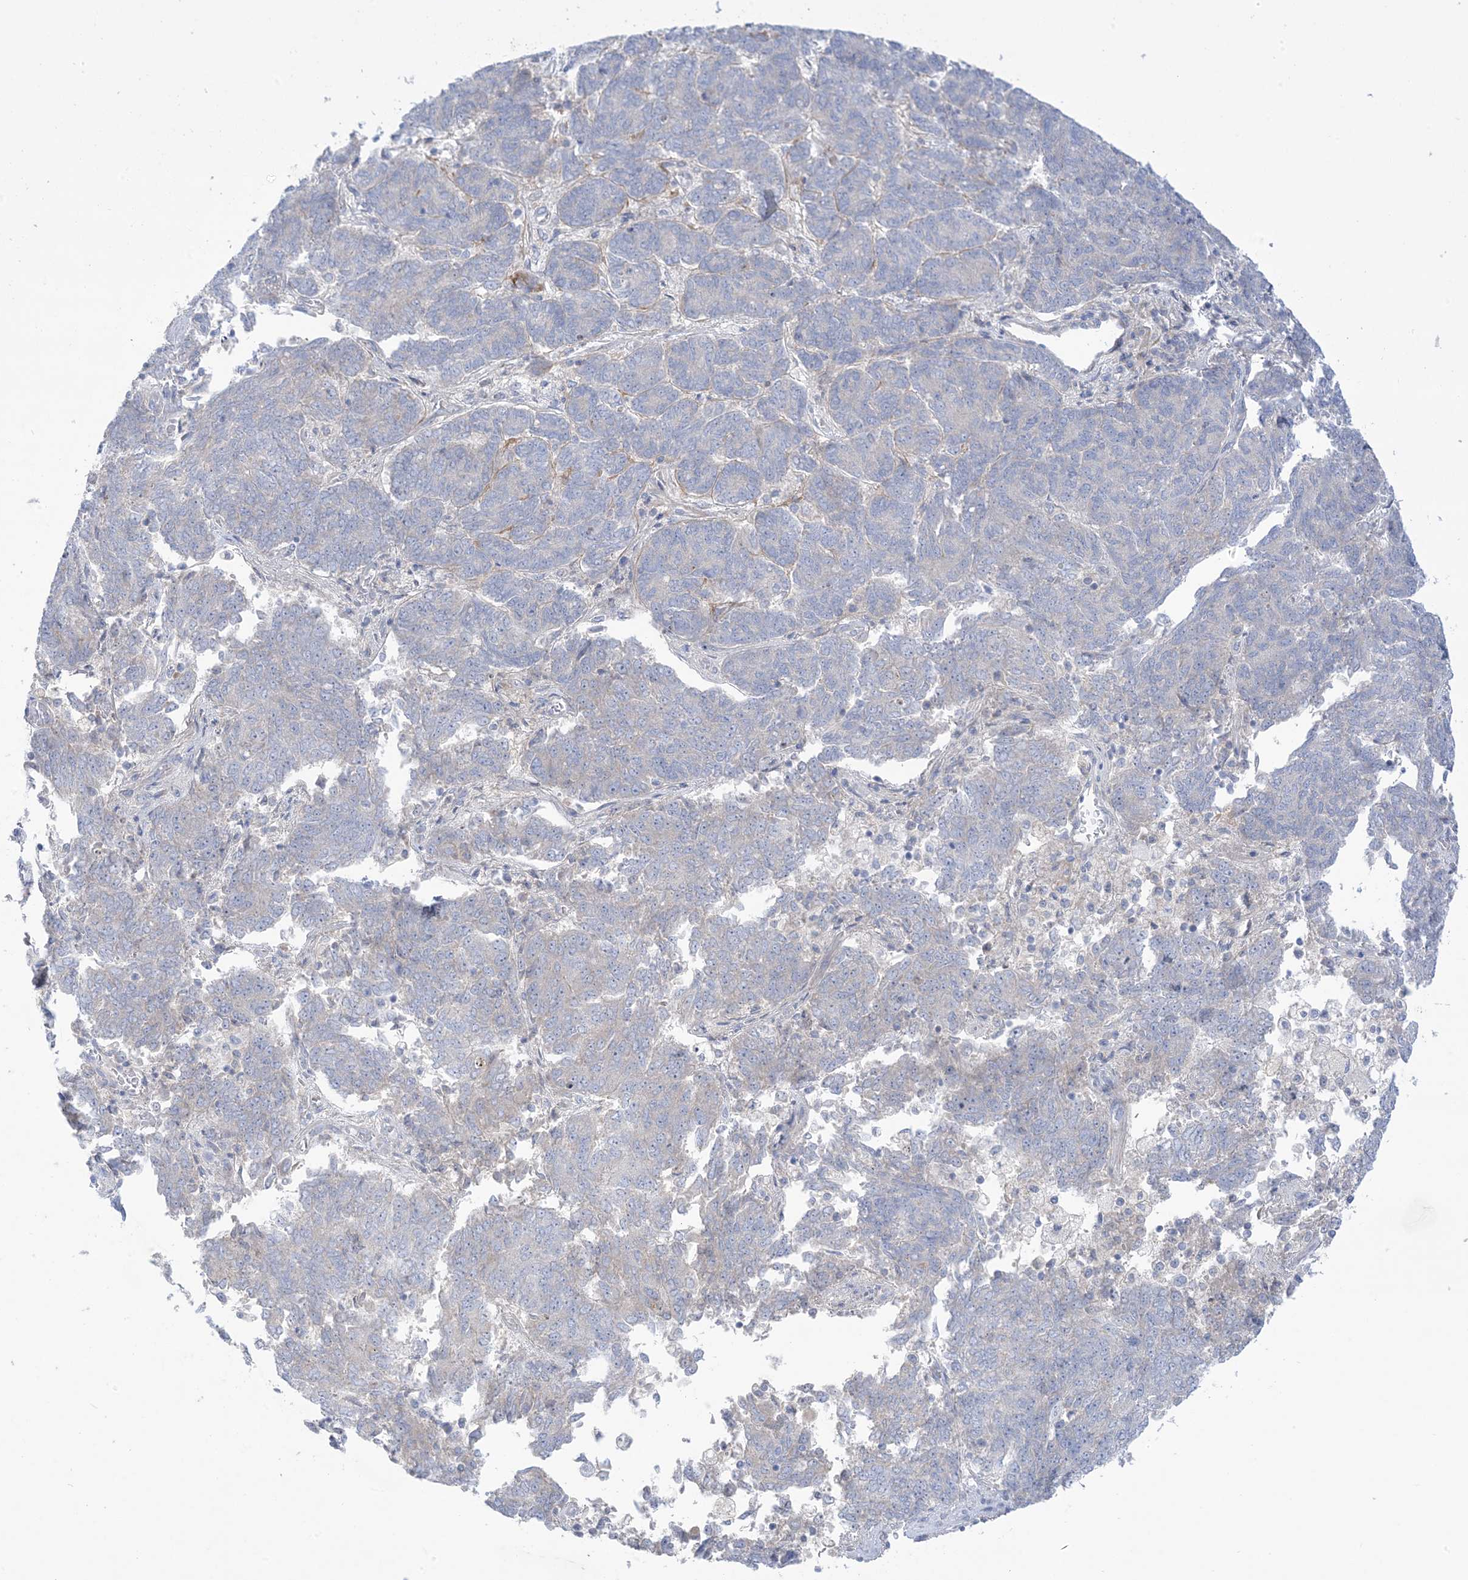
{"staining": {"intensity": "negative", "quantity": "none", "location": "none"}, "tissue": "endometrial cancer", "cell_type": "Tumor cells", "image_type": "cancer", "snomed": [{"axis": "morphology", "description": "Adenocarcinoma, NOS"}, {"axis": "topography", "description": "Endometrium"}], "caption": "Immunohistochemistry (IHC) image of human endometrial cancer stained for a protein (brown), which demonstrates no staining in tumor cells. (Brightfield microscopy of DAB immunohistochemistry at high magnification).", "gene": "ATP11C", "patient": {"sex": "female", "age": 80}}